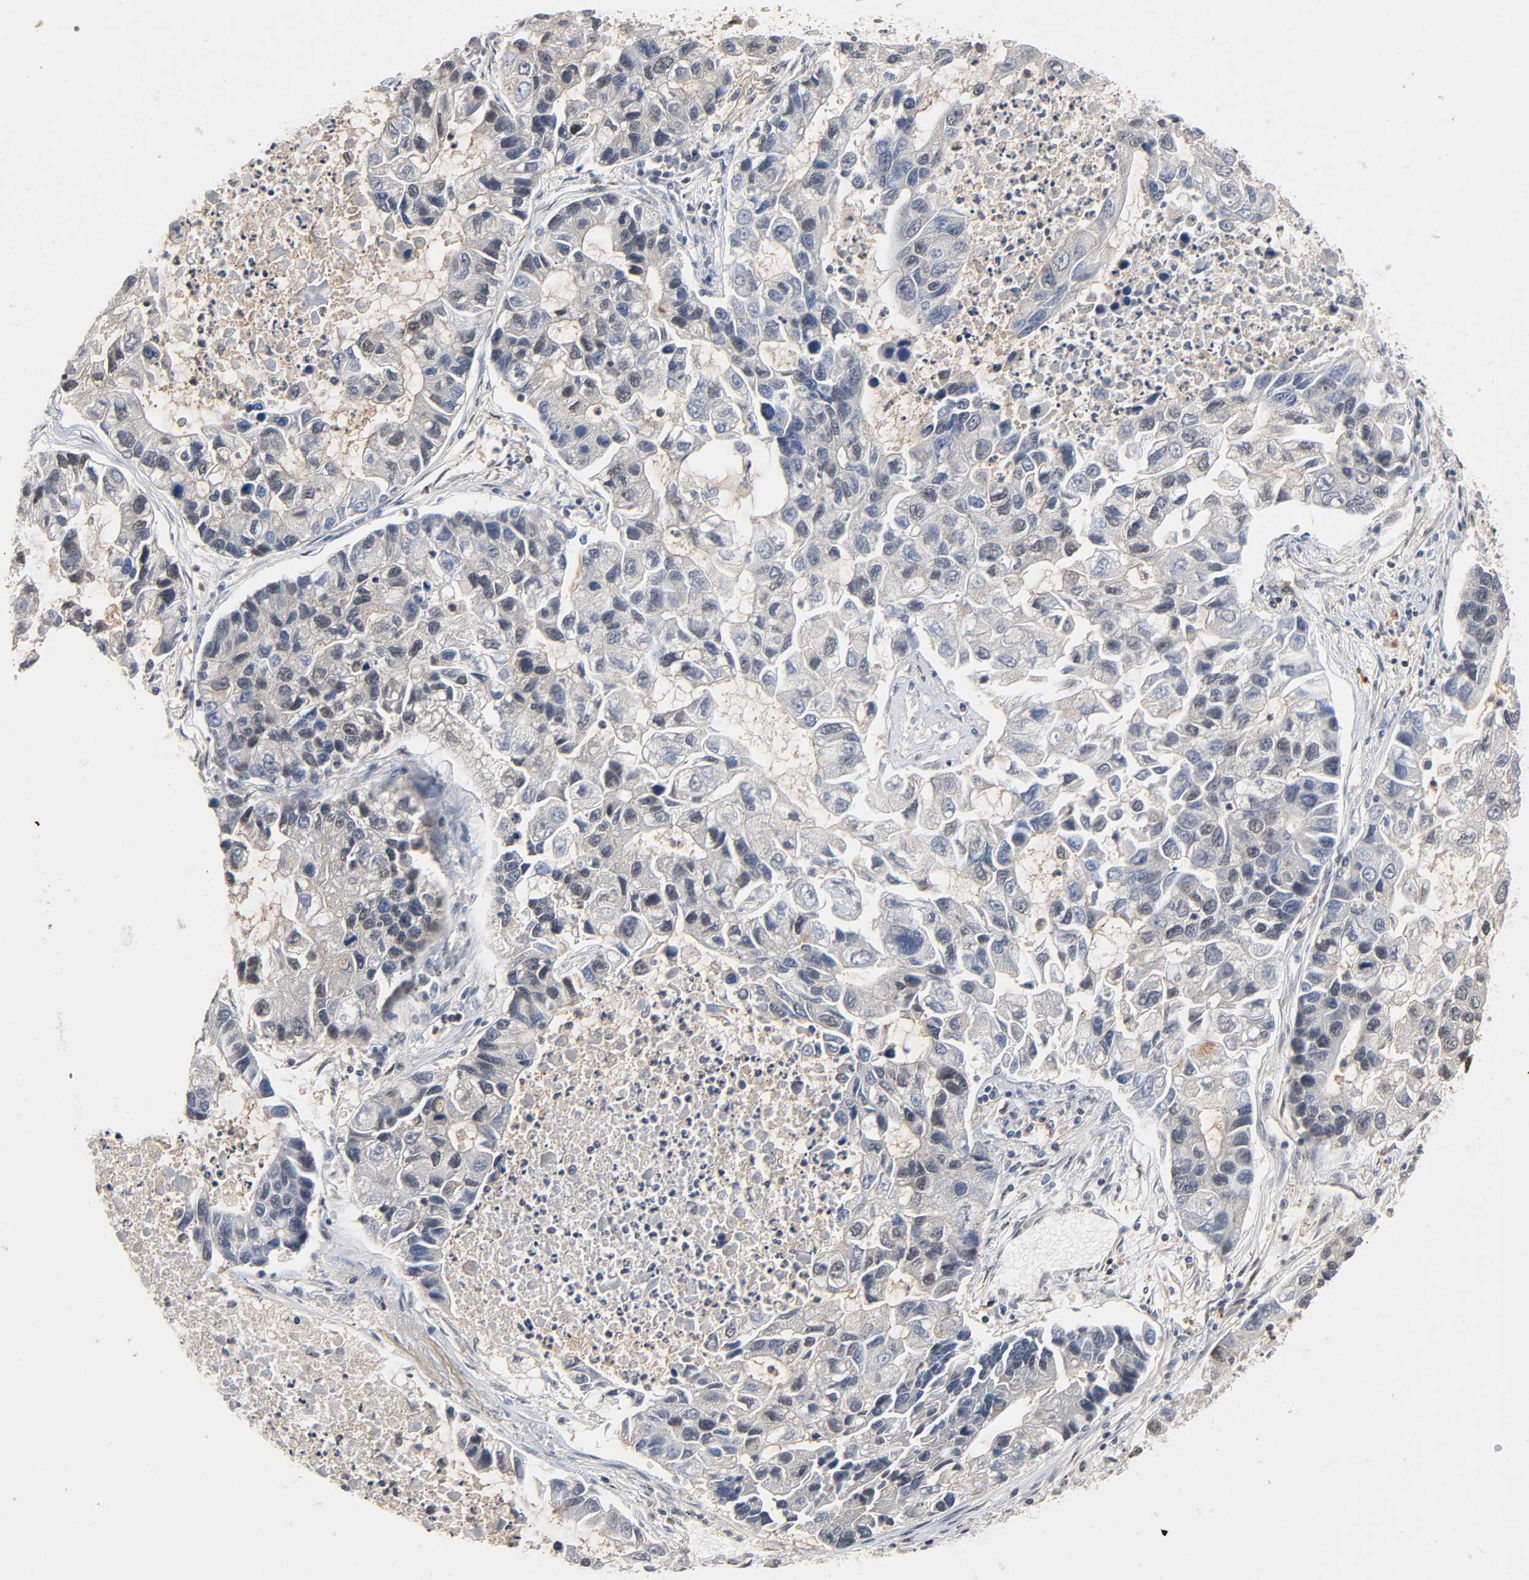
{"staining": {"intensity": "negative", "quantity": "none", "location": "none"}, "tissue": "lung cancer", "cell_type": "Tumor cells", "image_type": "cancer", "snomed": [{"axis": "morphology", "description": "Adenocarcinoma, NOS"}, {"axis": "topography", "description": "Lung"}], "caption": "IHC of human lung cancer exhibits no staining in tumor cells.", "gene": "UBC", "patient": {"sex": "female", "age": 51}}